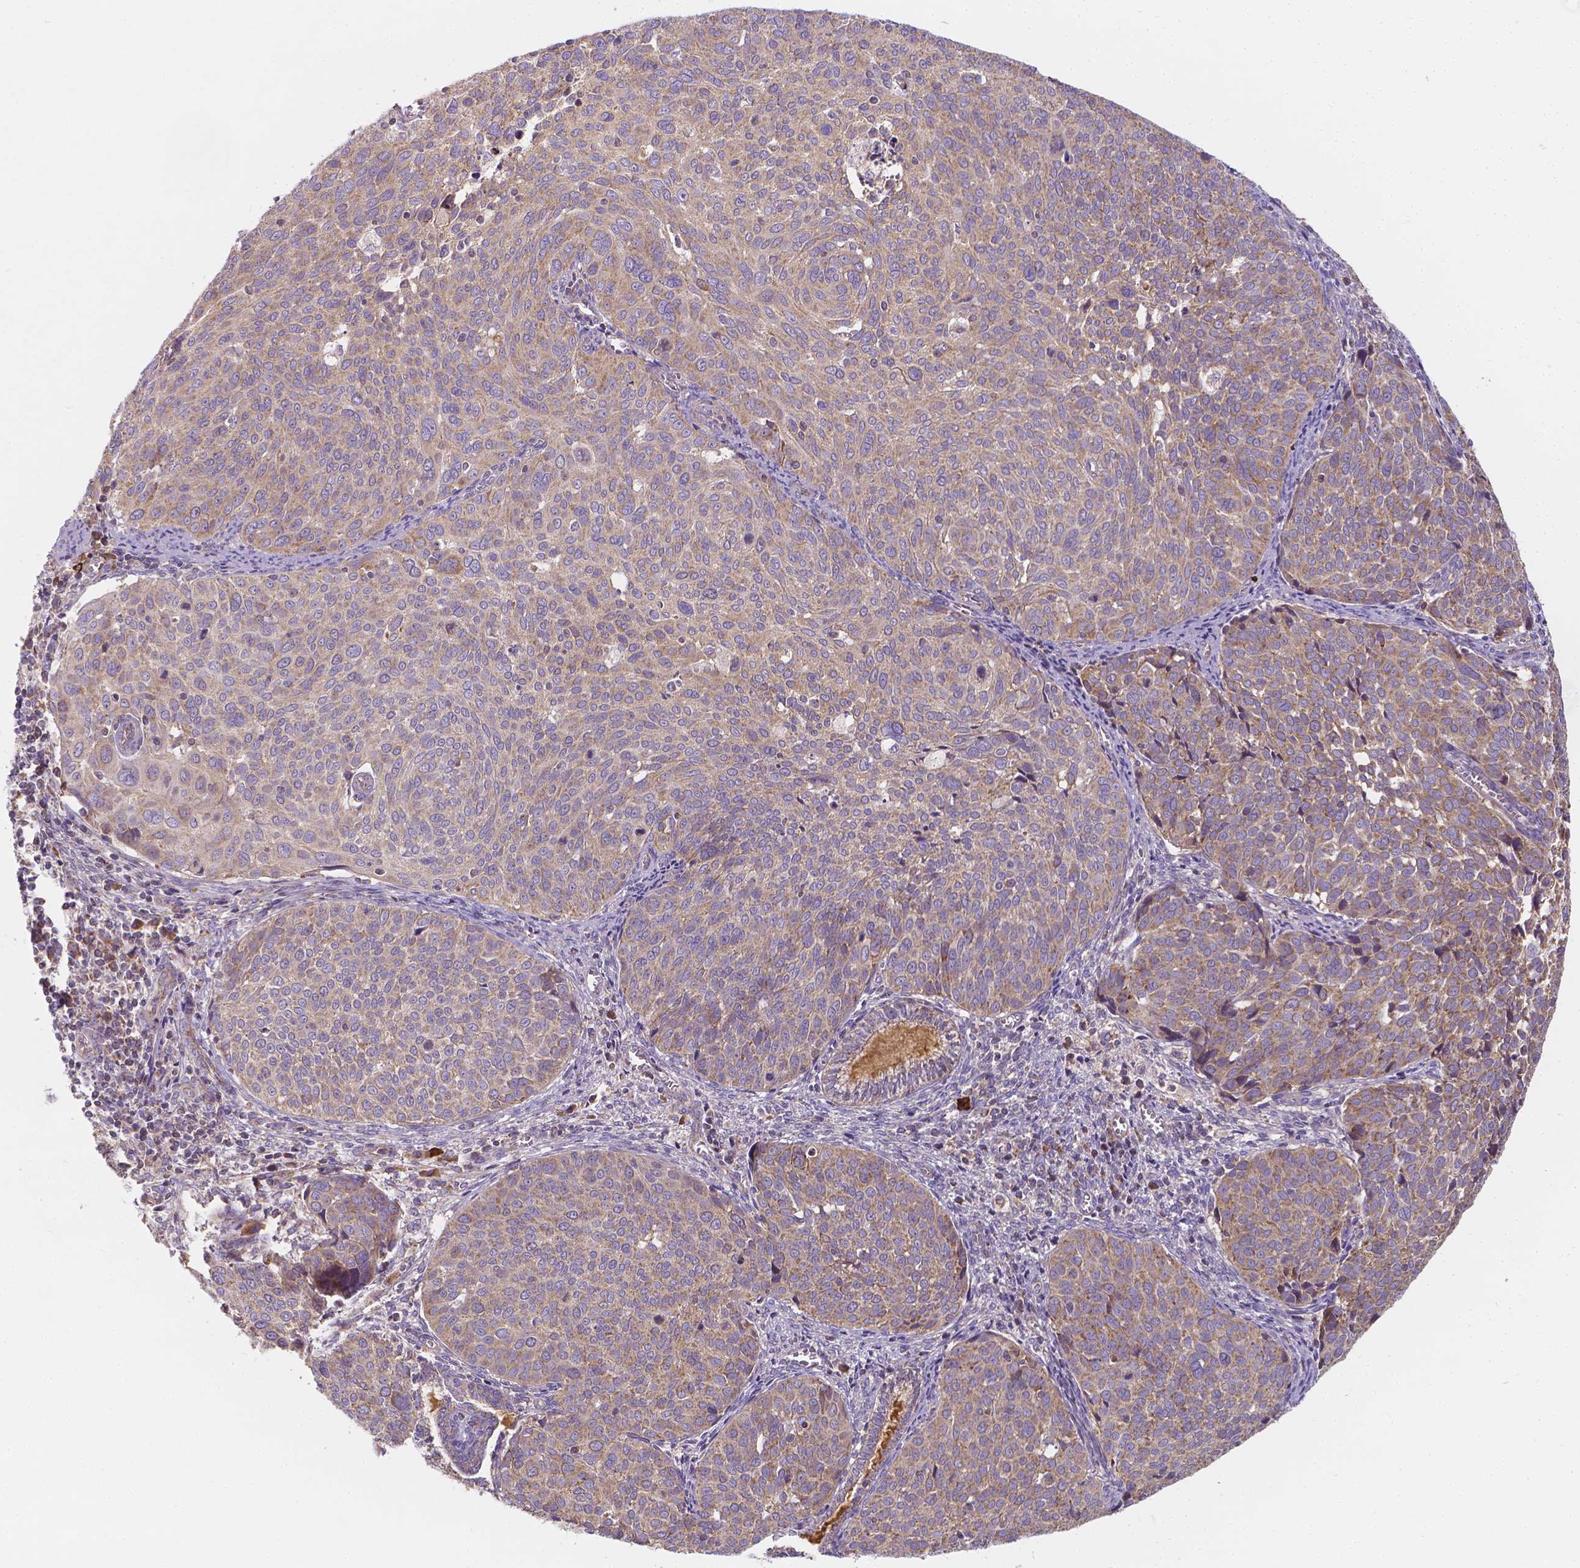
{"staining": {"intensity": "weak", "quantity": "25%-75%", "location": "cytoplasmic/membranous"}, "tissue": "cervical cancer", "cell_type": "Tumor cells", "image_type": "cancer", "snomed": [{"axis": "morphology", "description": "Squamous cell carcinoma, NOS"}, {"axis": "topography", "description": "Cervix"}], "caption": "This micrograph shows immunohistochemistry staining of human squamous cell carcinoma (cervical), with low weak cytoplasmic/membranous positivity in approximately 25%-75% of tumor cells.", "gene": "SNCAIP", "patient": {"sex": "female", "age": 39}}